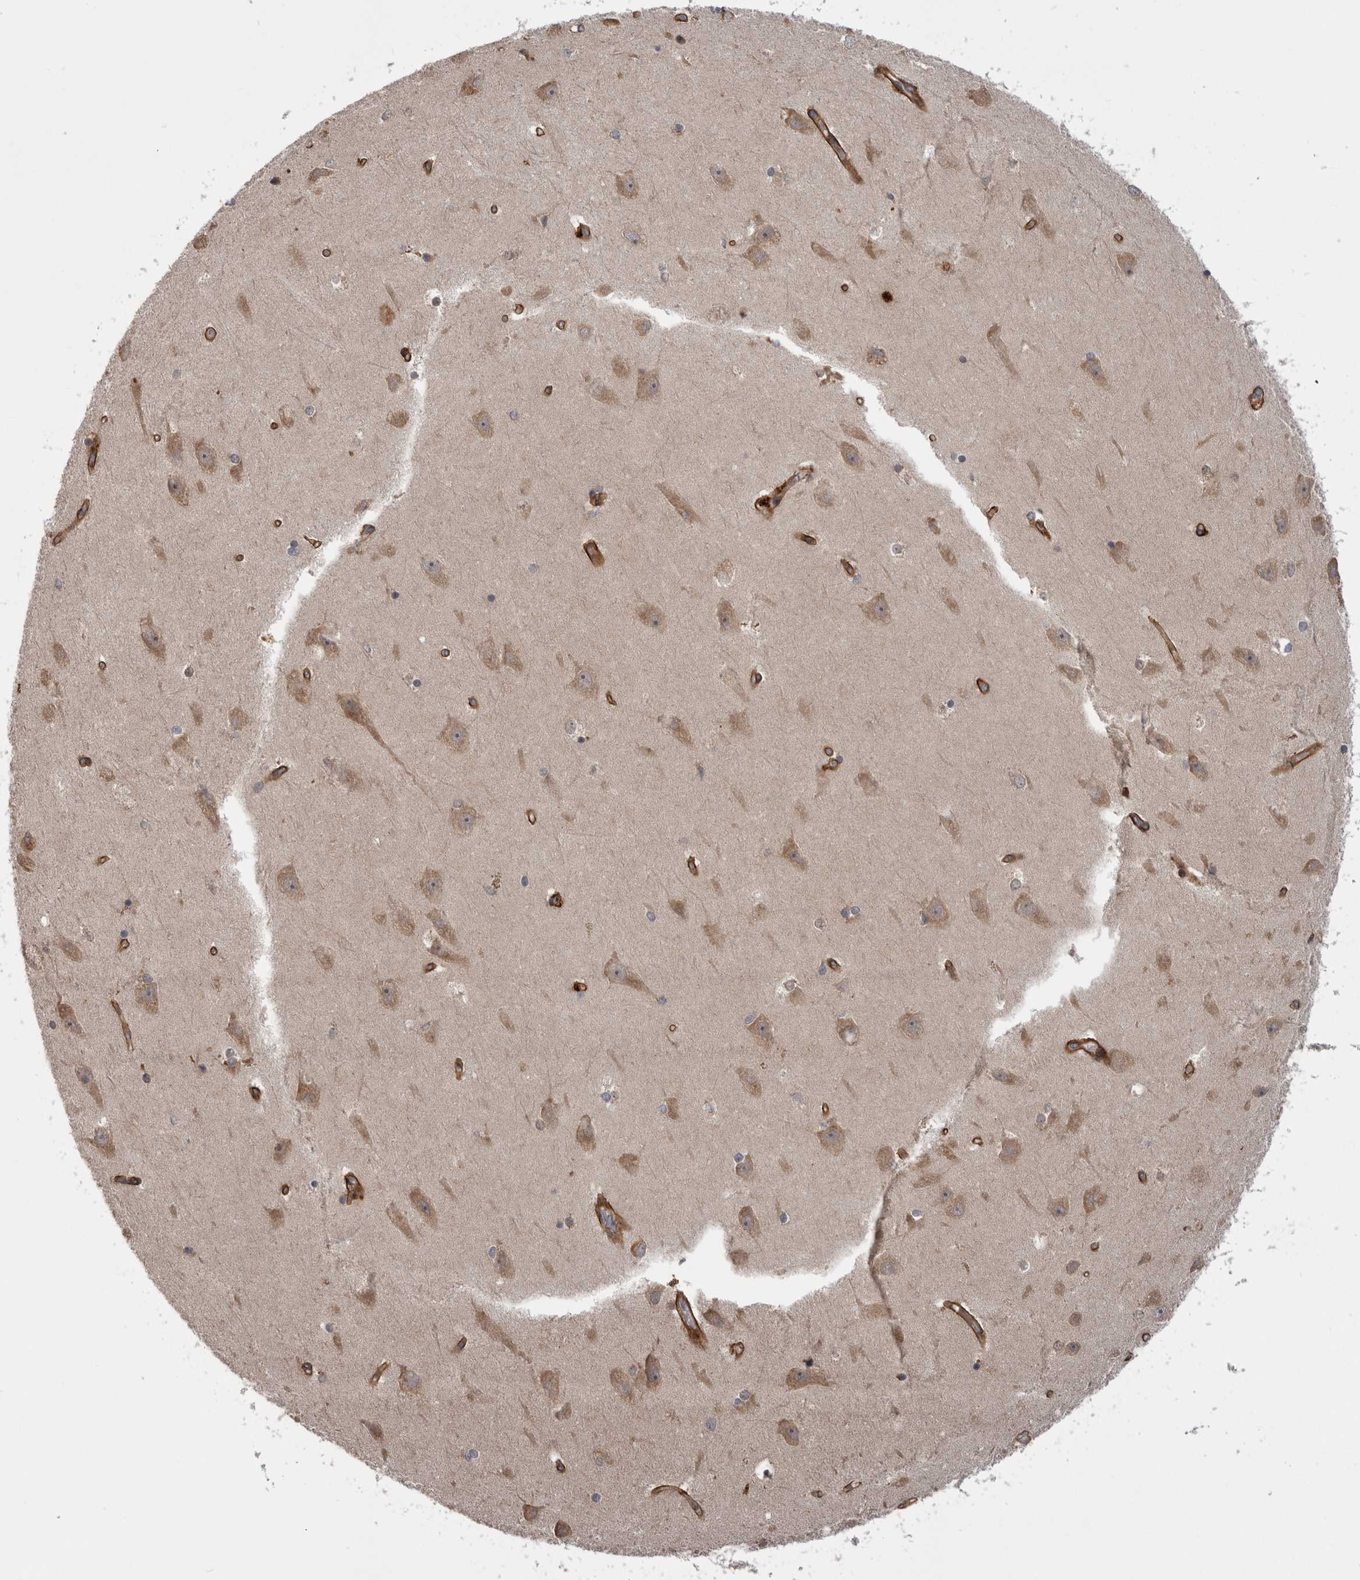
{"staining": {"intensity": "weak", "quantity": "<25%", "location": "cytoplasmic/membranous"}, "tissue": "hippocampus", "cell_type": "Glial cells", "image_type": "normal", "snomed": [{"axis": "morphology", "description": "Normal tissue, NOS"}, {"axis": "topography", "description": "Hippocampus"}], "caption": "High power microscopy photomicrograph of an immunohistochemistry micrograph of unremarkable hippocampus, revealing no significant positivity in glial cells.", "gene": "RAB3GAP2", "patient": {"sex": "male", "age": 45}}